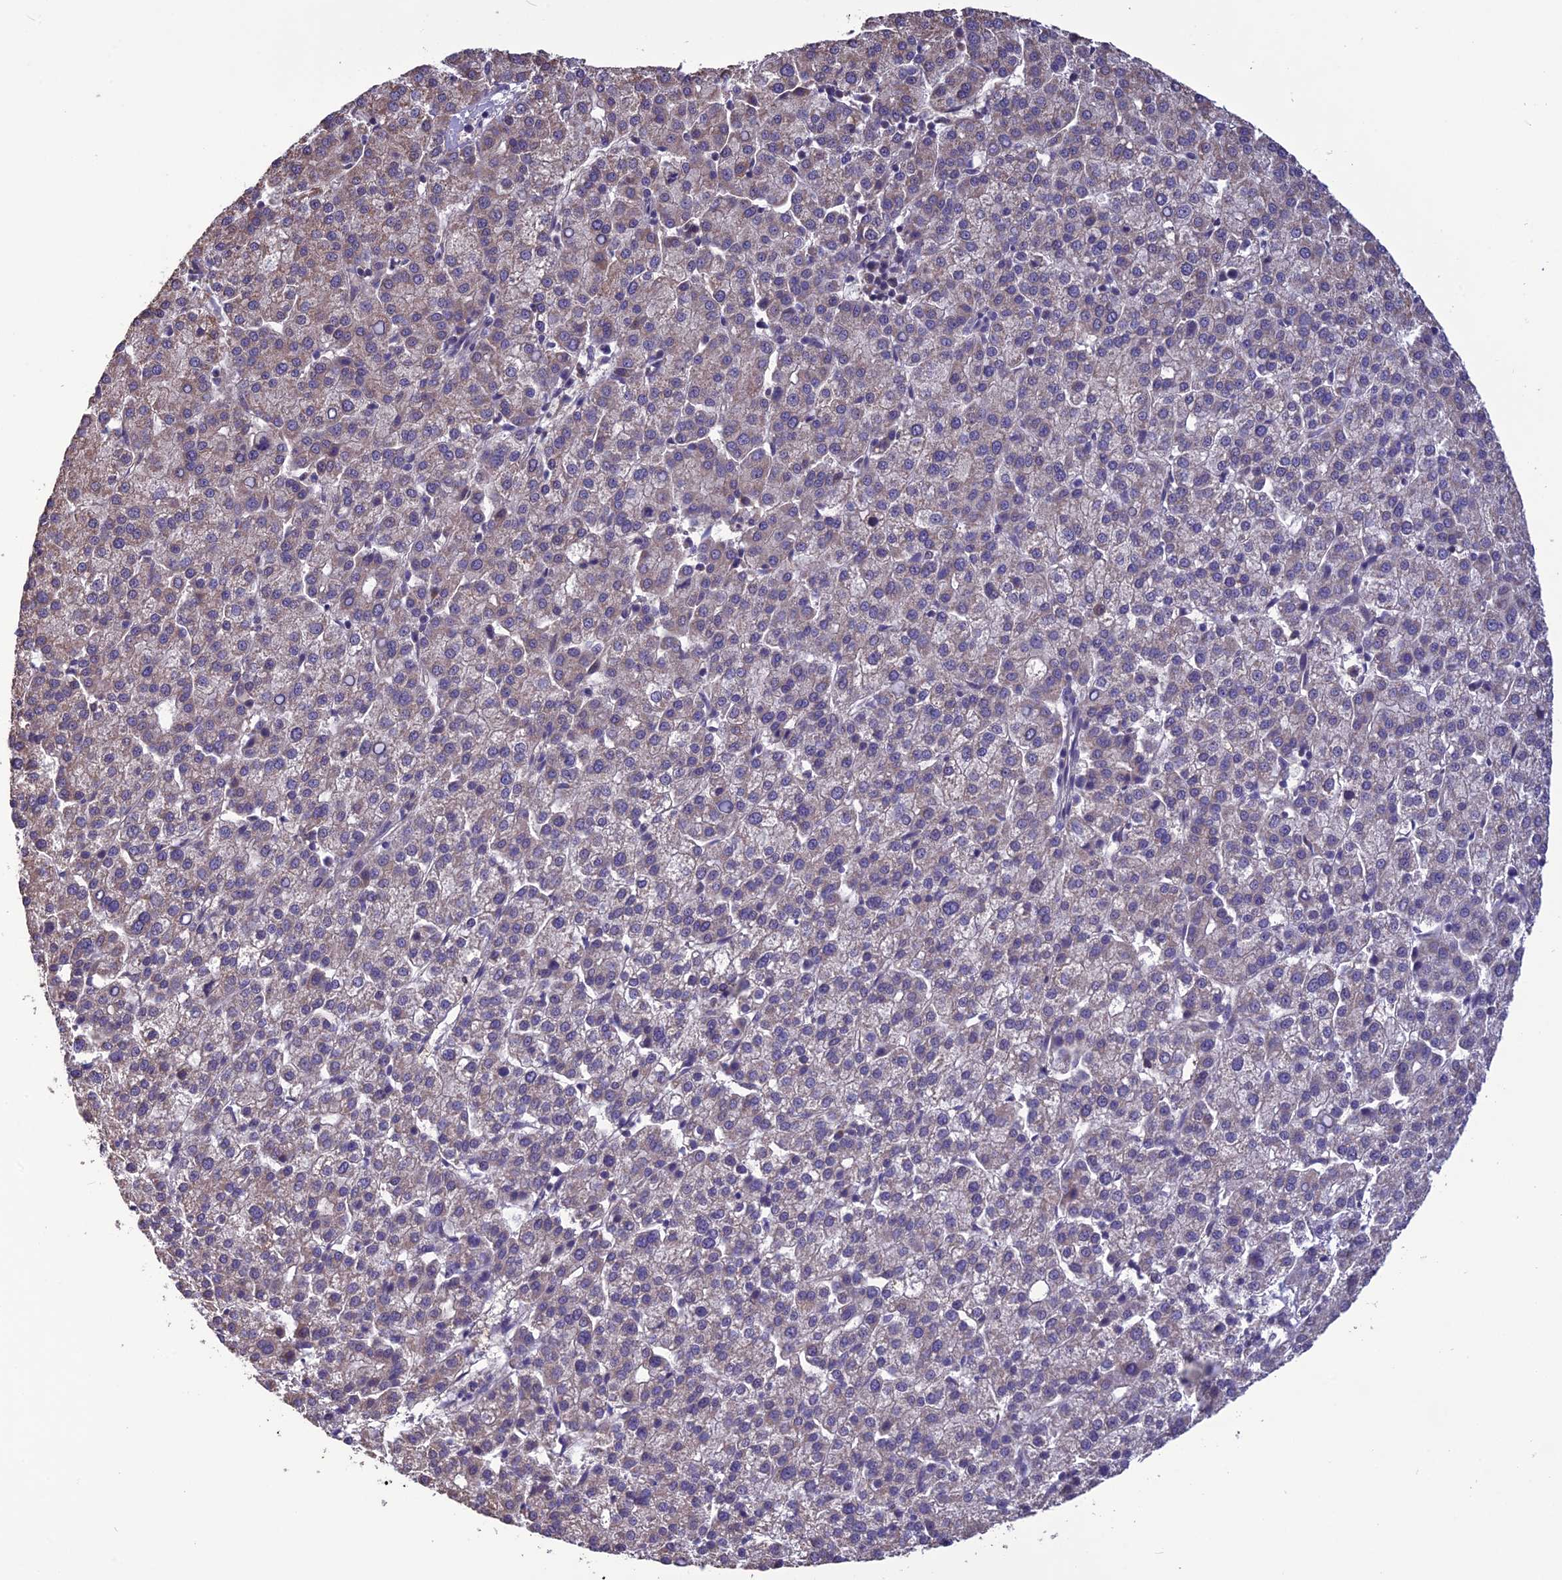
{"staining": {"intensity": "negative", "quantity": "none", "location": "none"}, "tissue": "liver cancer", "cell_type": "Tumor cells", "image_type": "cancer", "snomed": [{"axis": "morphology", "description": "Carcinoma, Hepatocellular, NOS"}, {"axis": "topography", "description": "Liver"}], "caption": "The micrograph demonstrates no staining of tumor cells in liver cancer.", "gene": "PSMF1", "patient": {"sex": "female", "age": 58}}